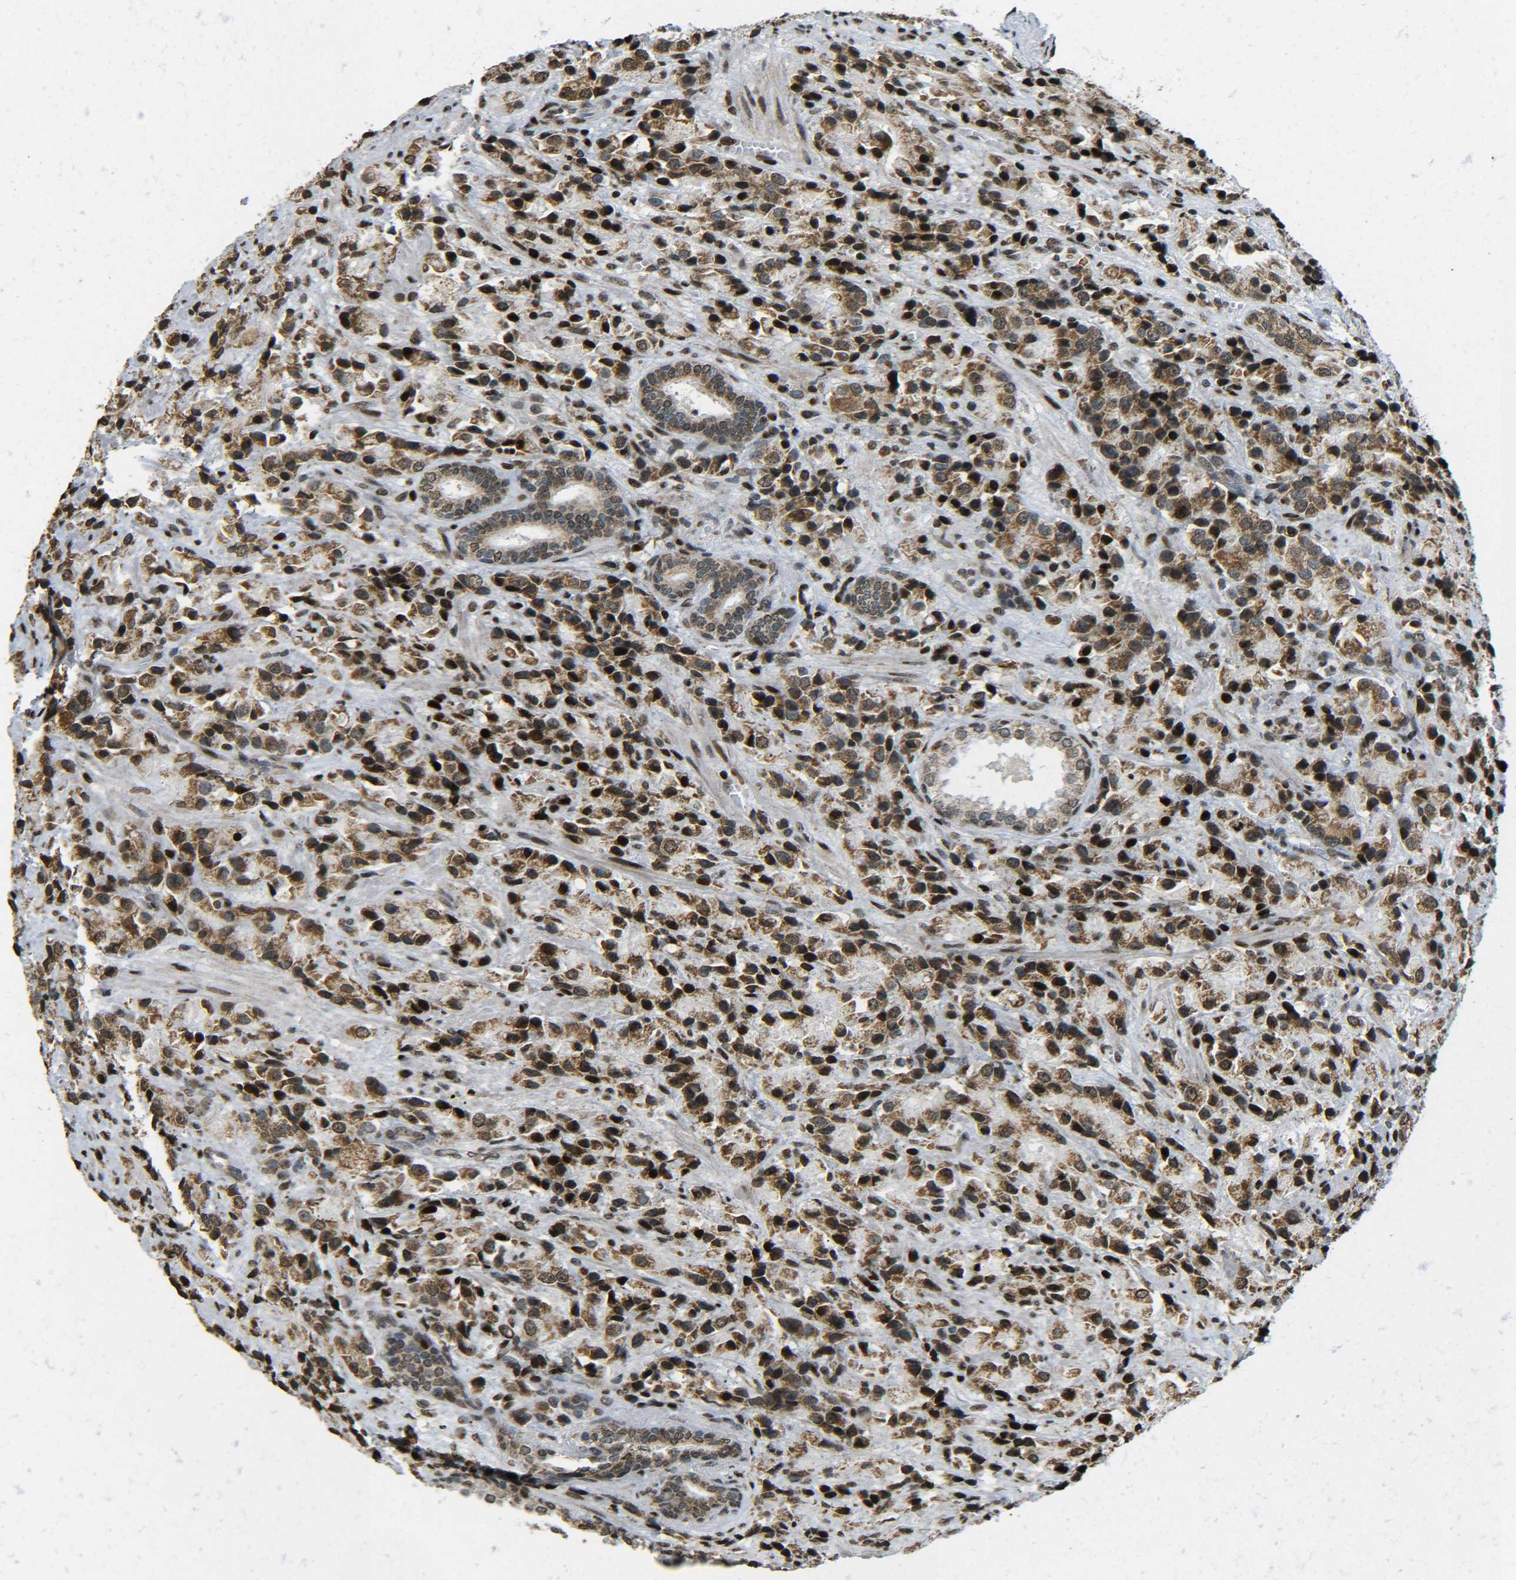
{"staining": {"intensity": "strong", "quantity": ">75%", "location": "cytoplasmic/membranous,nuclear"}, "tissue": "prostate cancer", "cell_type": "Tumor cells", "image_type": "cancer", "snomed": [{"axis": "morphology", "description": "Adenocarcinoma, High grade"}, {"axis": "topography", "description": "Prostate"}], "caption": "Immunohistochemical staining of high-grade adenocarcinoma (prostate) demonstrates high levels of strong cytoplasmic/membranous and nuclear protein positivity in about >75% of tumor cells. (DAB (3,3'-diaminobenzidine) = brown stain, brightfield microscopy at high magnification).", "gene": "NEUROG2", "patient": {"sex": "male", "age": 70}}